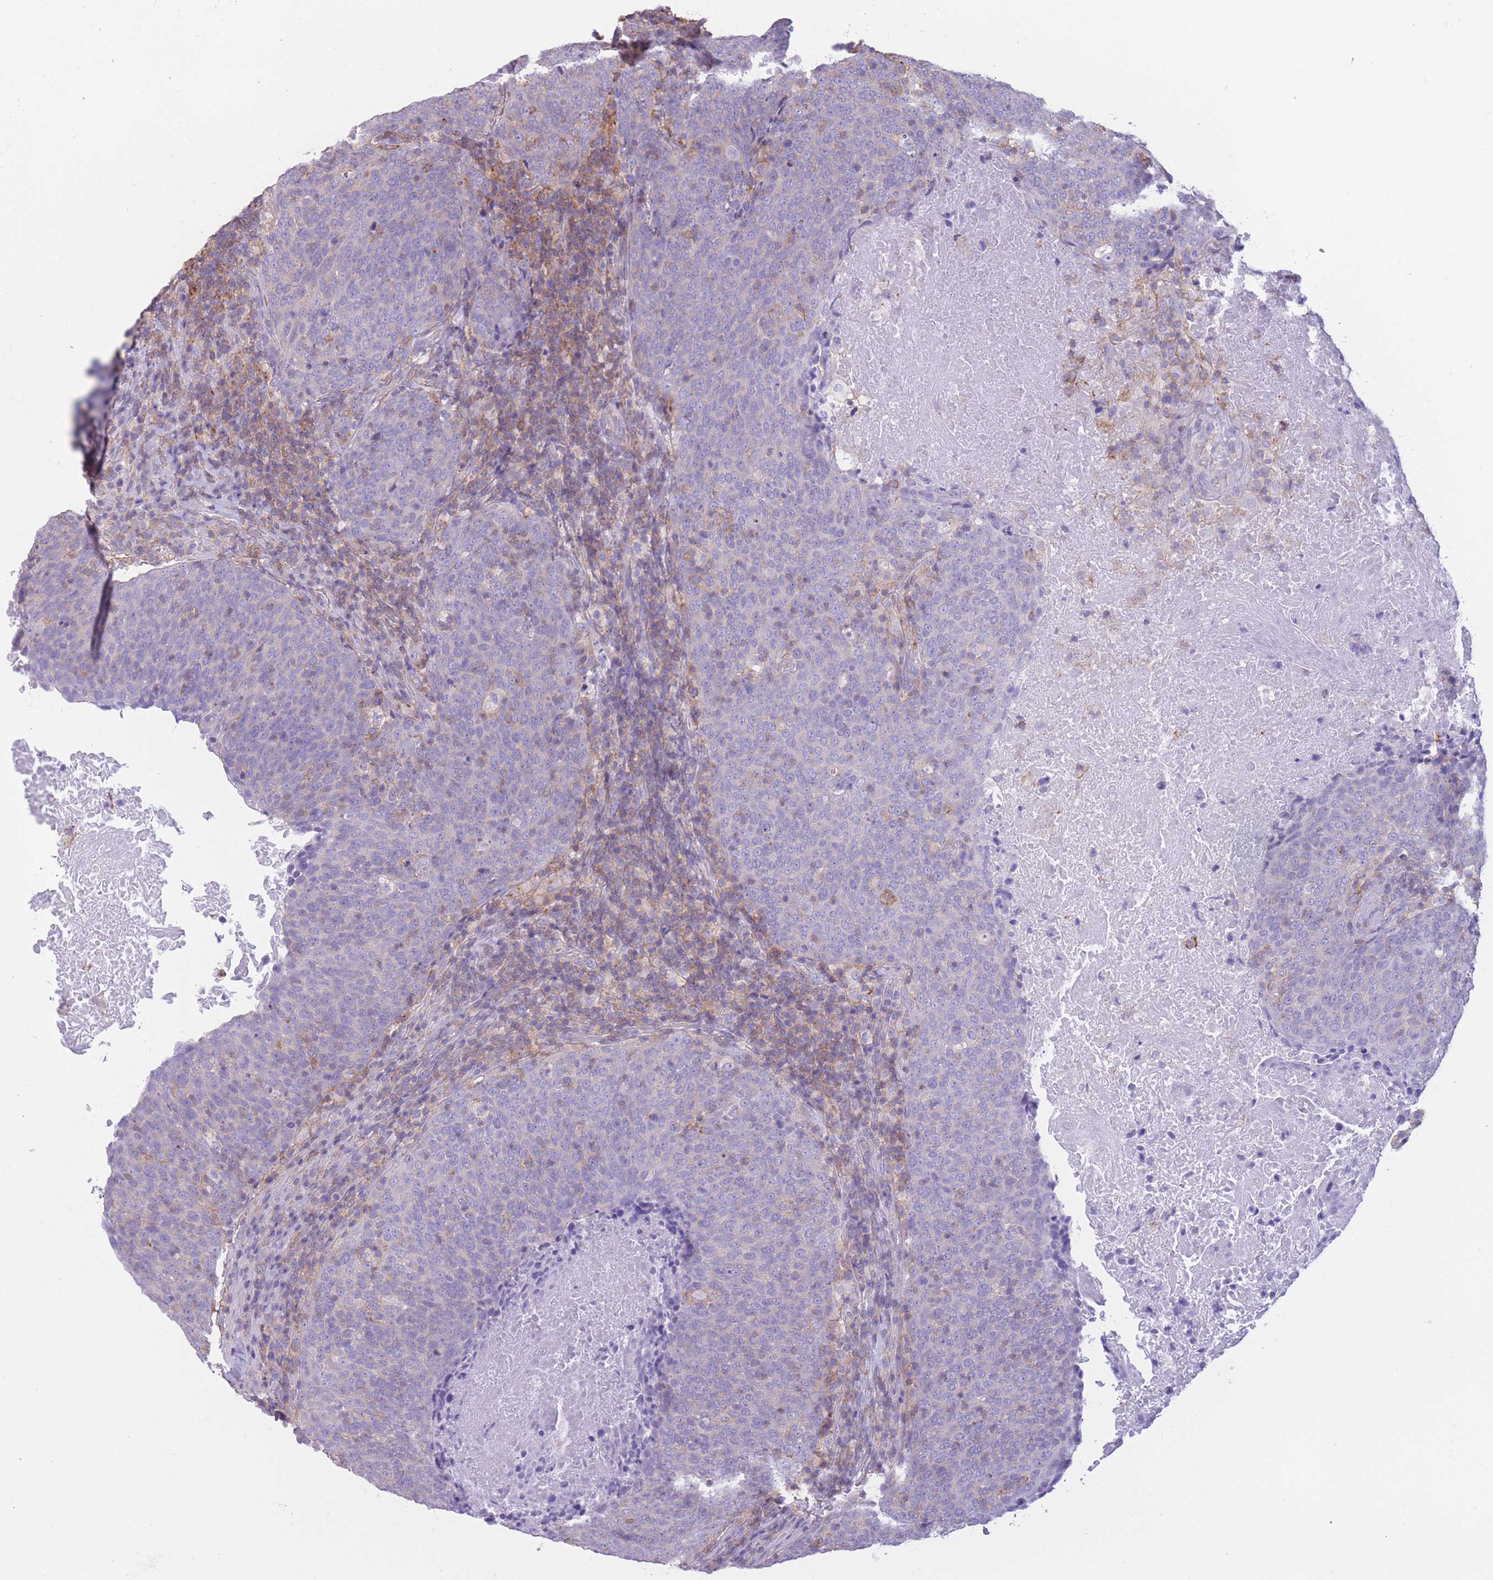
{"staining": {"intensity": "negative", "quantity": "none", "location": "none"}, "tissue": "head and neck cancer", "cell_type": "Tumor cells", "image_type": "cancer", "snomed": [{"axis": "morphology", "description": "Squamous cell carcinoma, NOS"}, {"axis": "morphology", "description": "Squamous cell carcinoma, metastatic, NOS"}, {"axis": "topography", "description": "Lymph node"}, {"axis": "topography", "description": "Head-Neck"}], "caption": "An immunohistochemistry micrograph of squamous cell carcinoma (head and neck) is shown. There is no staining in tumor cells of squamous cell carcinoma (head and neck). Brightfield microscopy of IHC stained with DAB (brown) and hematoxylin (blue), captured at high magnification.", "gene": "PDHA1", "patient": {"sex": "male", "age": 62}}